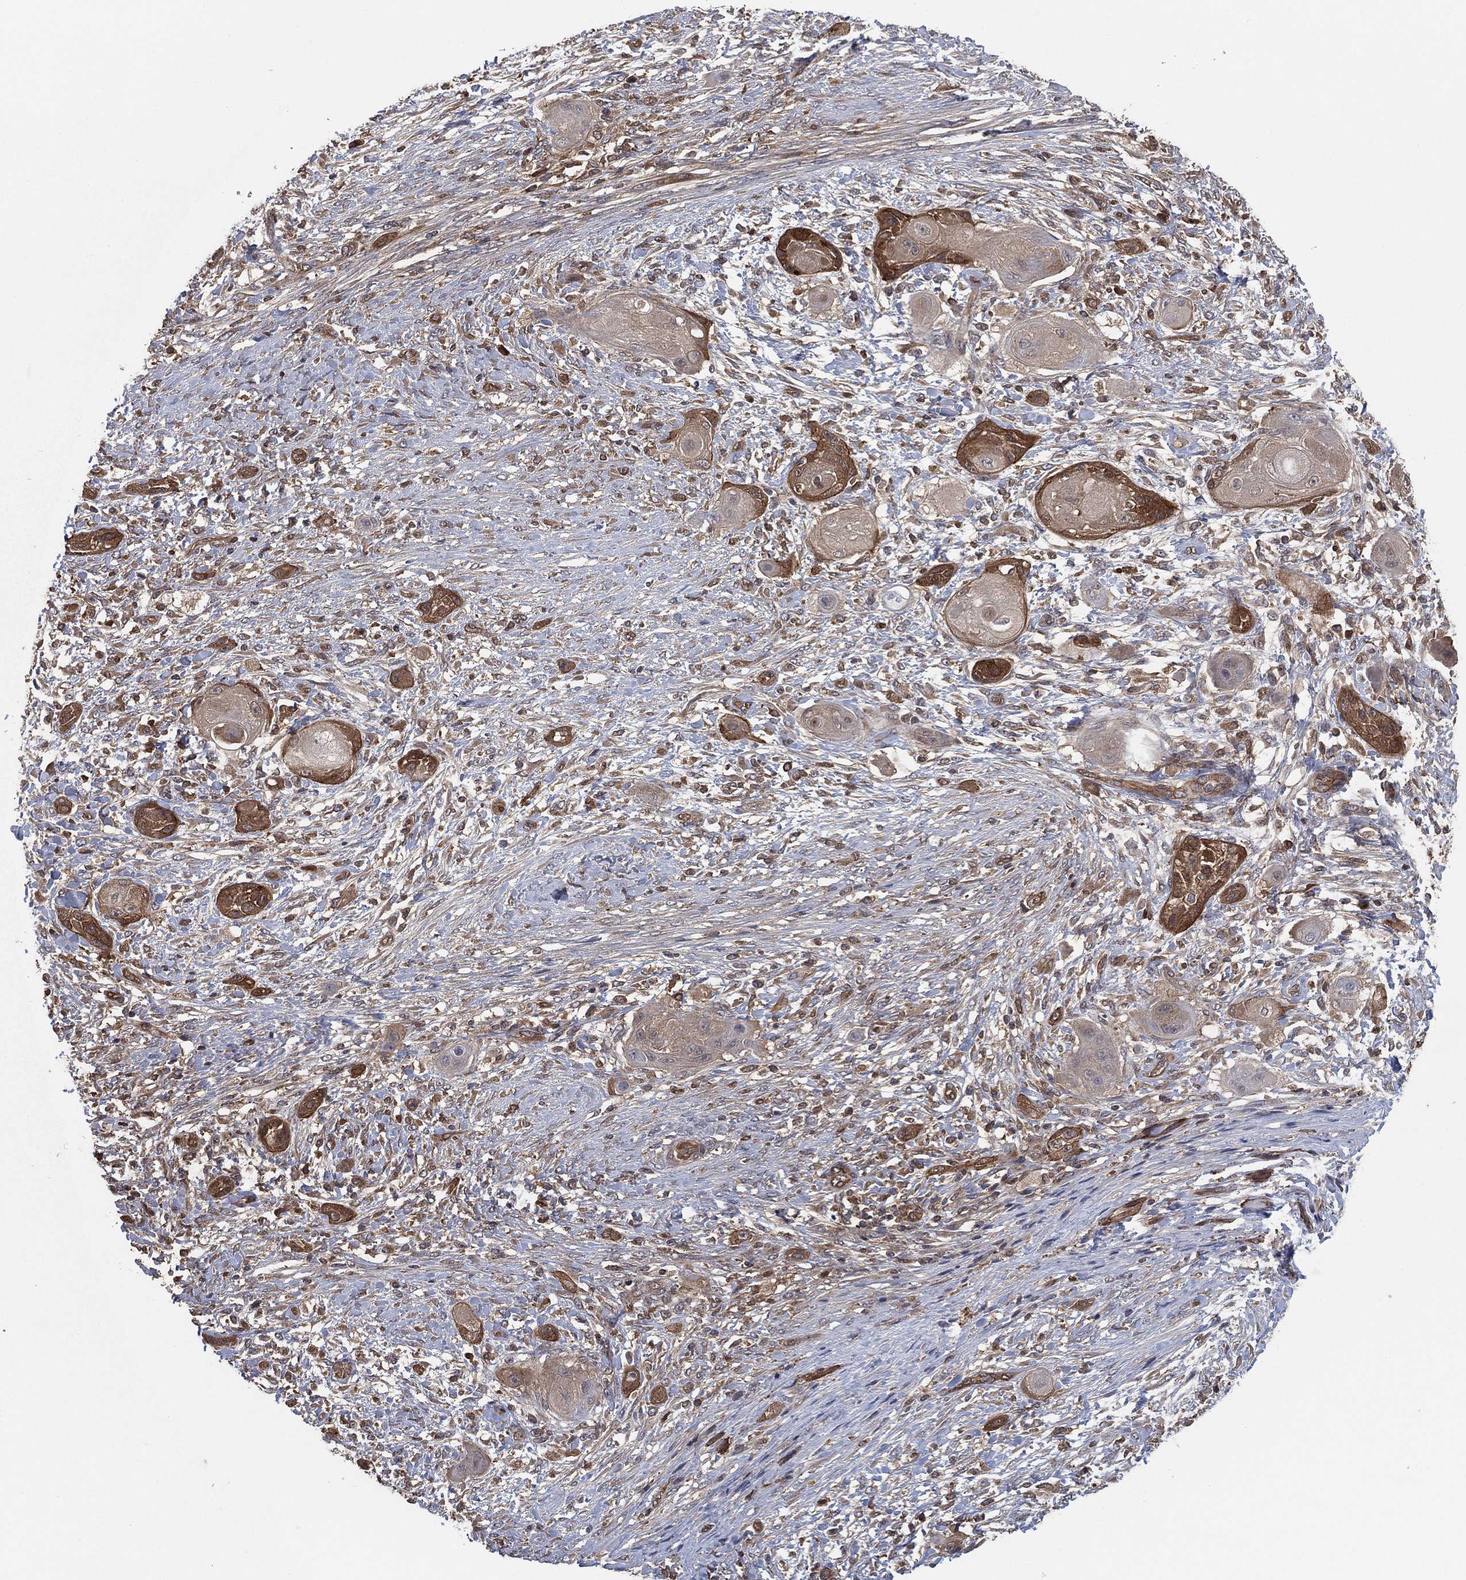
{"staining": {"intensity": "moderate", "quantity": "<25%", "location": "cytoplasmic/membranous"}, "tissue": "skin cancer", "cell_type": "Tumor cells", "image_type": "cancer", "snomed": [{"axis": "morphology", "description": "Squamous cell carcinoma, NOS"}, {"axis": "topography", "description": "Skin"}], "caption": "Tumor cells demonstrate moderate cytoplasmic/membranous expression in approximately <25% of cells in skin cancer (squamous cell carcinoma).", "gene": "PSMG4", "patient": {"sex": "male", "age": 62}}